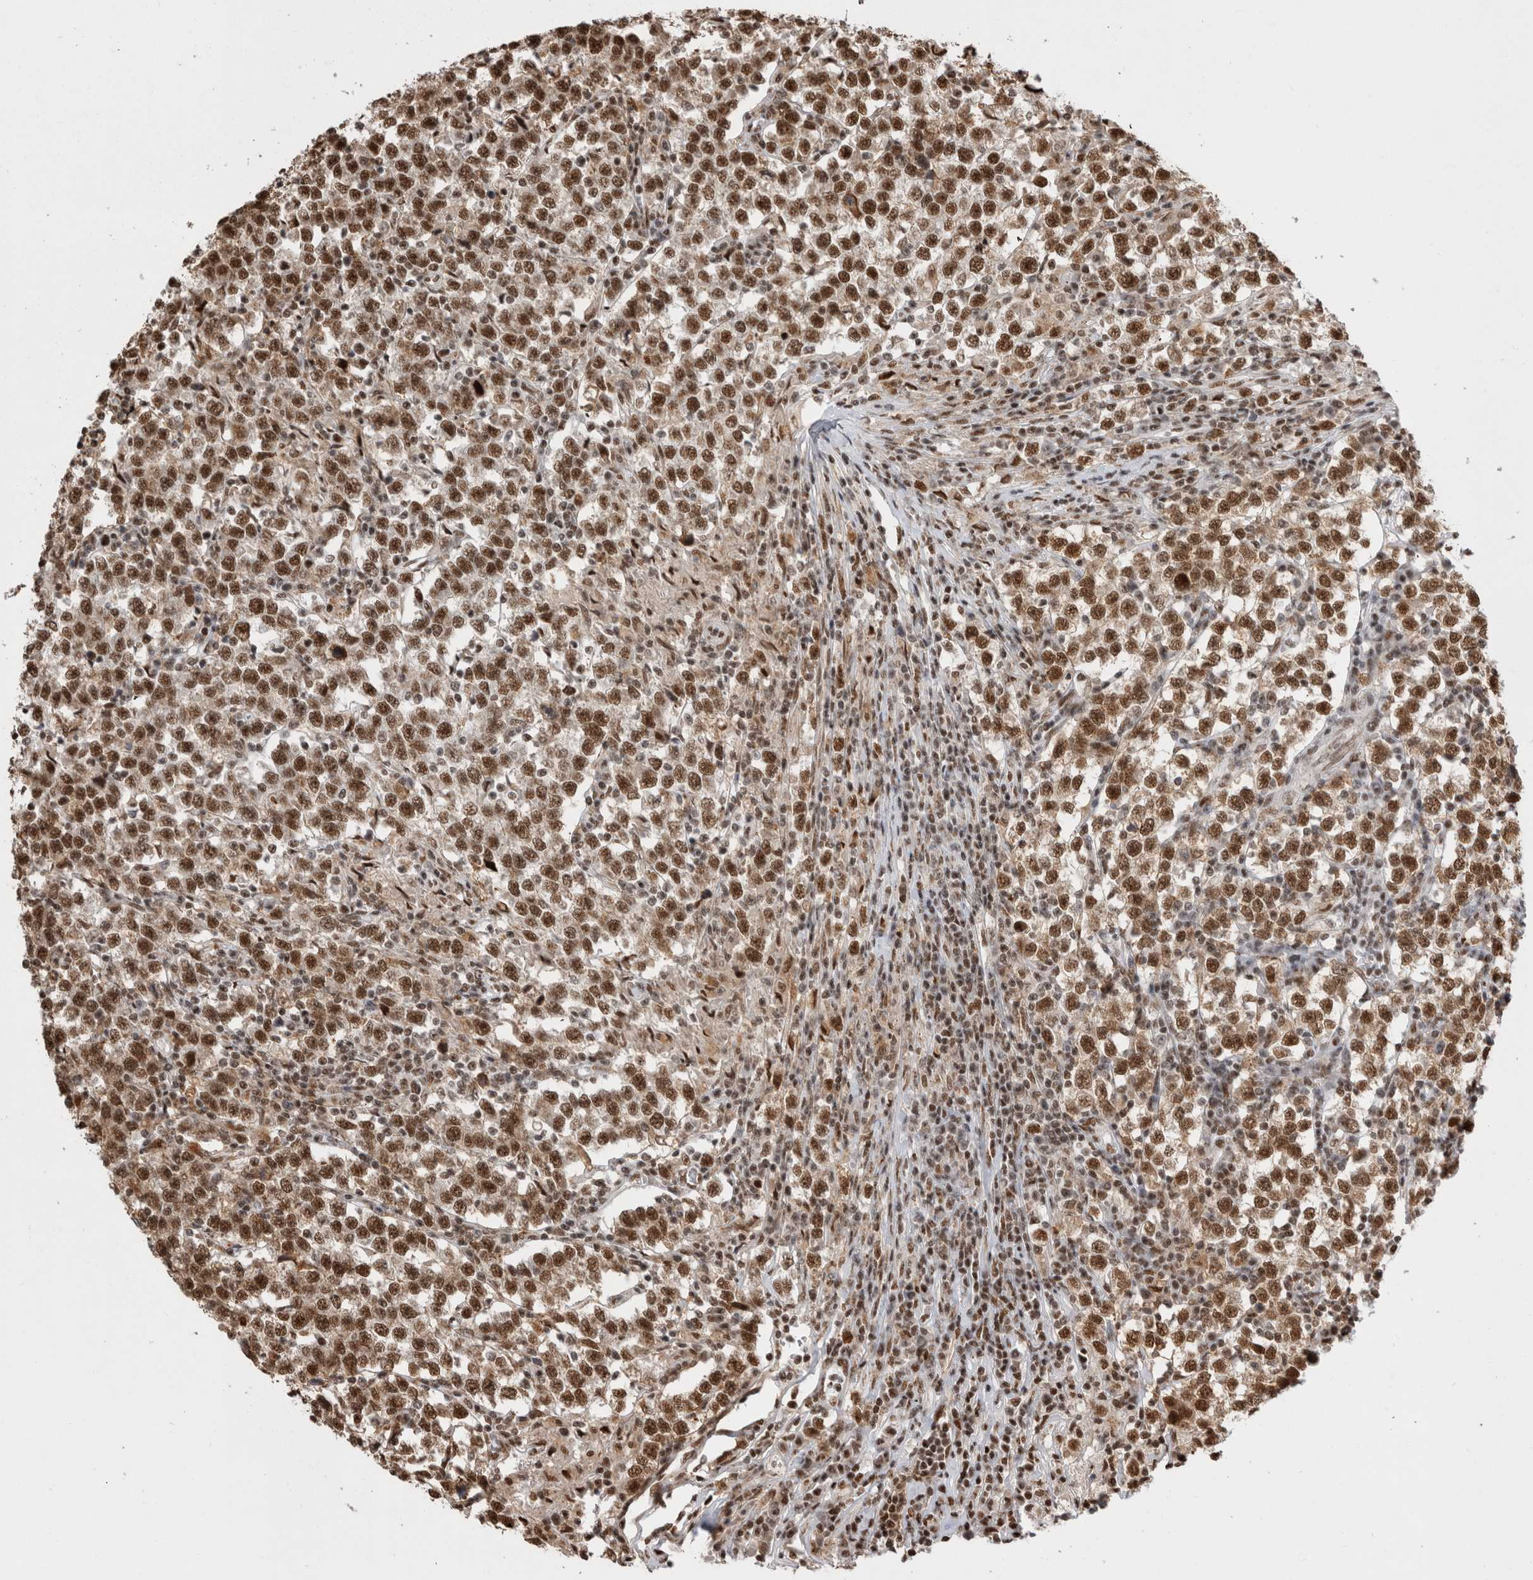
{"staining": {"intensity": "strong", "quantity": ">75%", "location": "nuclear"}, "tissue": "testis cancer", "cell_type": "Tumor cells", "image_type": "cancer", "snomed": [{"axis": "morphology", "description": "Normal tissue, NOS"}, {"axis": "morphology", "description": "Seminoma, NOS"}, {"axis": "topography", "description": "Testis"}], "caption": "Protein expression analysis of human testis seminoma reveals strong nuclear positivity in about >75% of tumor cells.", "gene": "EYA2", "patient": {"sex": "male", "age": 43}}